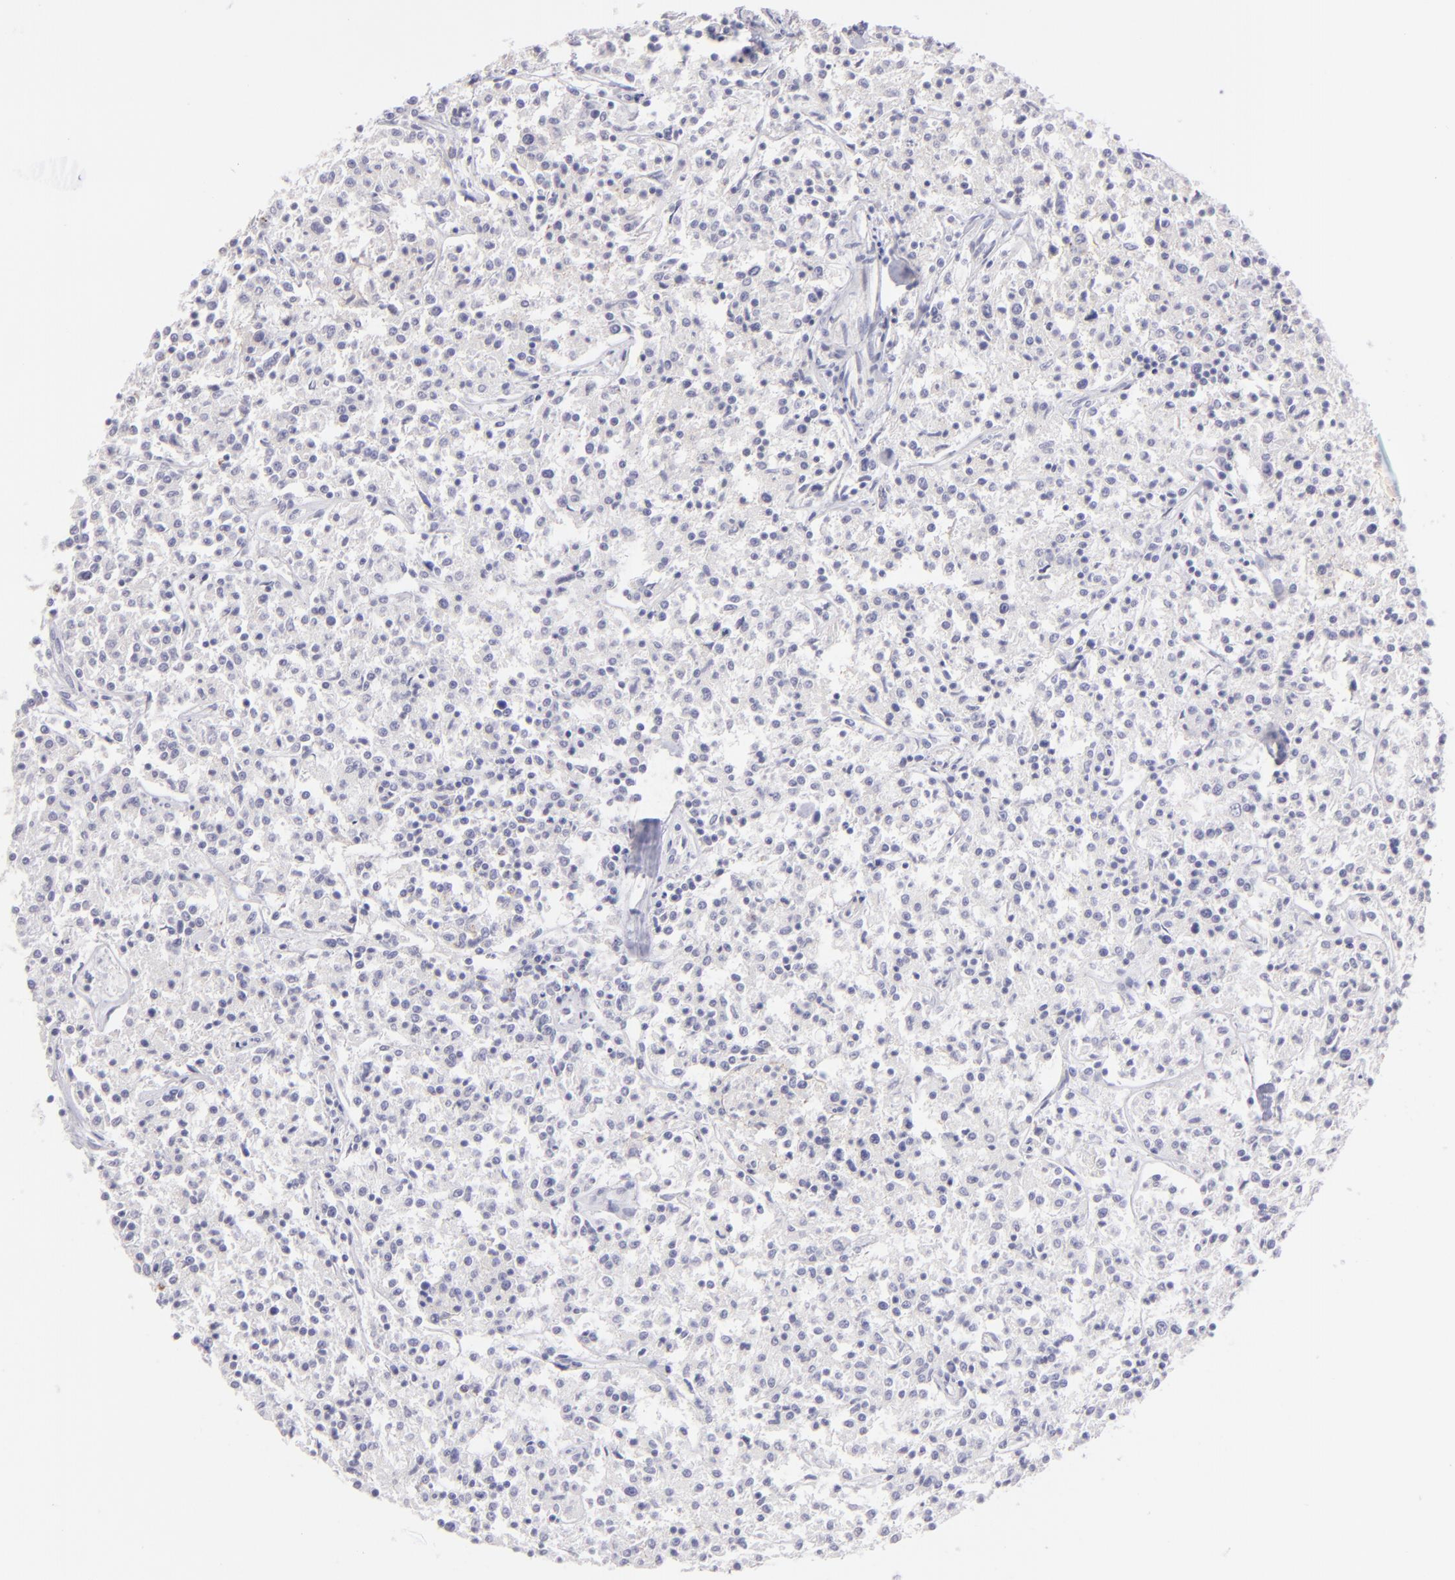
{"staining": {"intensity": "negative", "quantity": "none", "location": "none"}, "tissue": "lymphoma", "cell_type": "Tumor cells", "image_type": "cancer", "snomed": [{"axis": "morphology", "description": "Malignant lymphoma, non-Hodgkin's type, Low grade"}, {"axis": "topography", "description": "Small intestine"}], "caption": "High power microscopy micrograph of an immunohistochemistry photomicrograph of low-grade malignant lymphoma, non-Hodgkin's type, revealing no significant positivity in tumor cells.", "gene": "CLDN4", "patient": {"sex": "female", "age": 59}}